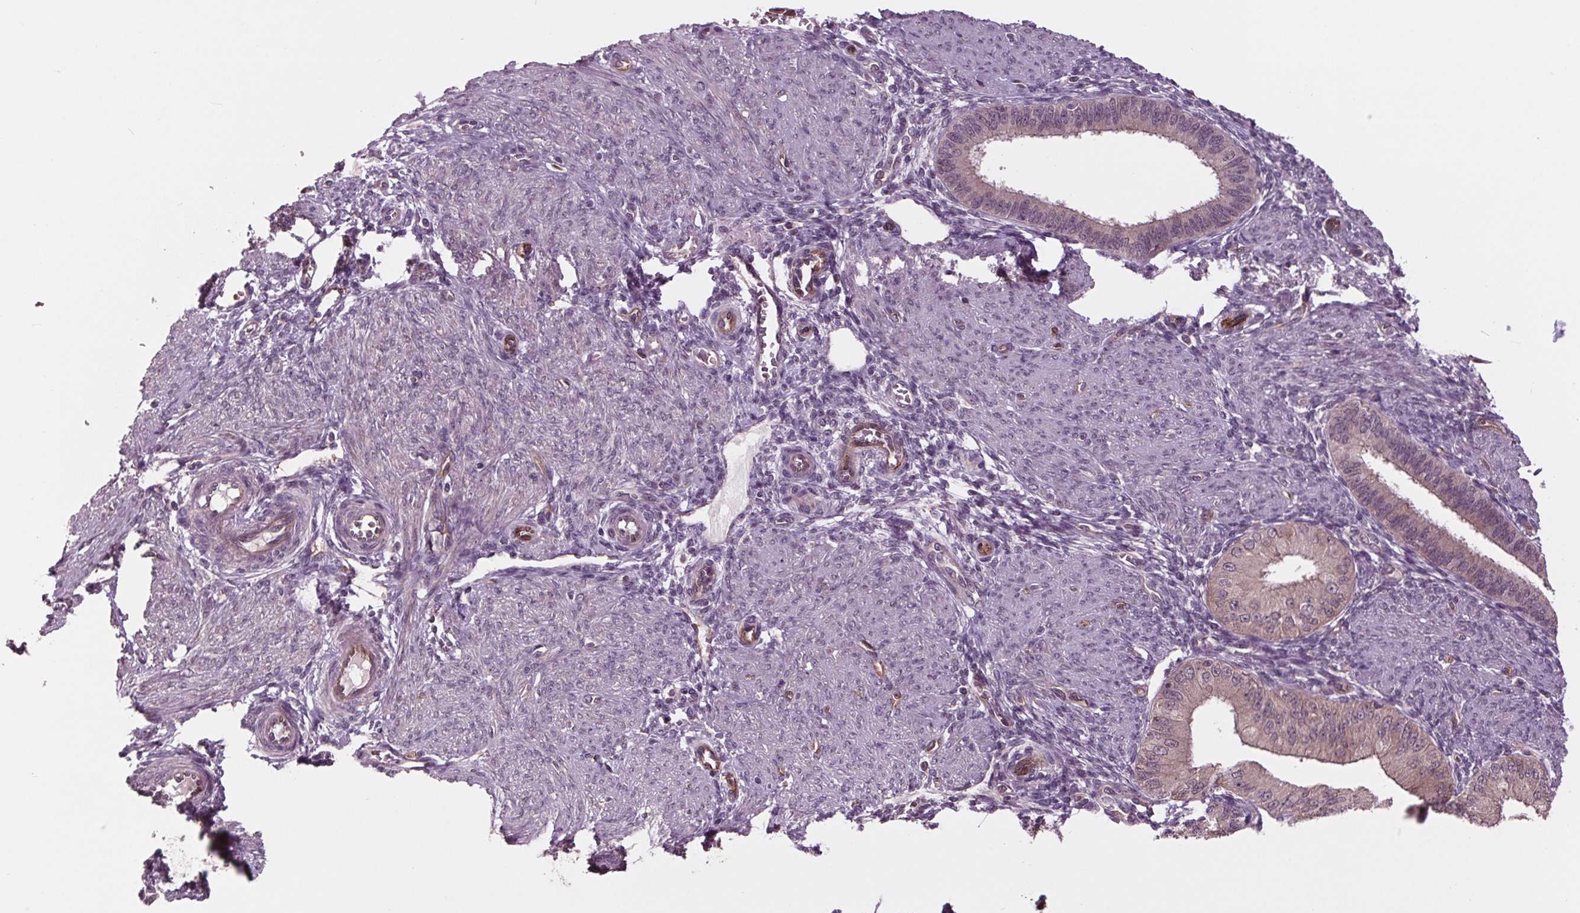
{"staining": {"intensity": "negative", "quantity": "none", "location": "none"}, "tissue": "endometrium", "cell_type": "Cells in endometrial stroma", "image_type": "normal", "snomed": [{"axis": "morphology", "description": "Normal tissue, NOS"}, {"axis": "topography", "description": "Endometrium"}], "caption": "There is no significant positivity in cells in endometrial stroma of endometrium. The staining is performed using DAB brown chromogen with nuclei counter-stained in using hematoxylin.", "gene": "MAPK8", "patient": {"sex": "female", "age": 39}}